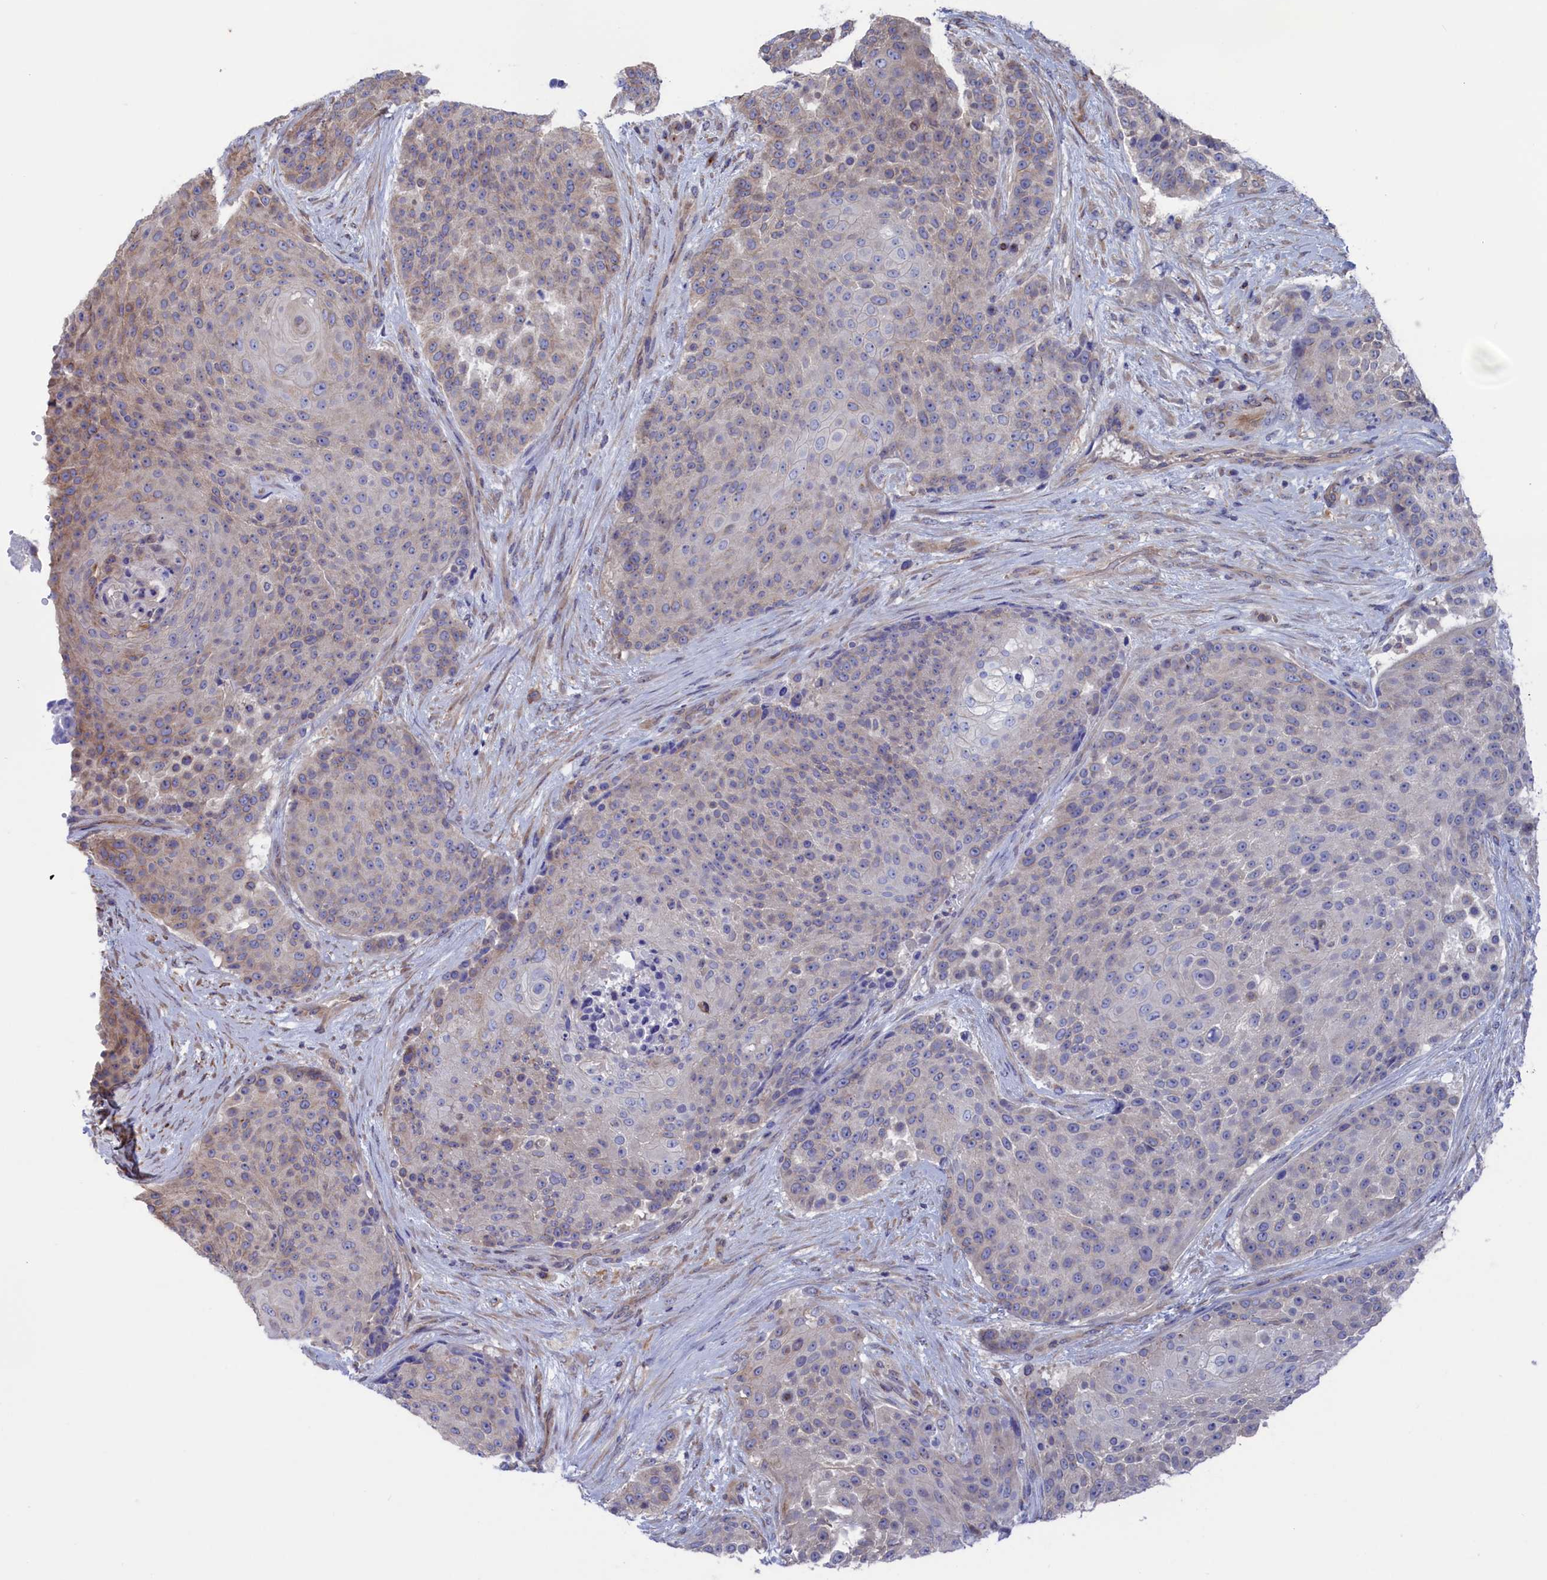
{"staining": {"intensity": "negative", "quantity": "none", "location": "none"}, "tissue": "urothelial cancer", "cell_type": "Tumor cells", "image_type": "cancer", "snomed": [{"axis": "morphology", "description": "Urothelial carcinoma, High grade"}, {"axis": "topography", "description": "Urinary bladder"}], "caption": "DAB immunohistochemical staining of urothelial cancer exhibits no significant expression in tumor cells. The staining is performed using DAB (3,3'-diaminobenzidine) brown chromogen with nuclei counter-stained in using hematoxylin.", "gene": "NUTF2", "patient": {"sex": "female", "age": 63}}